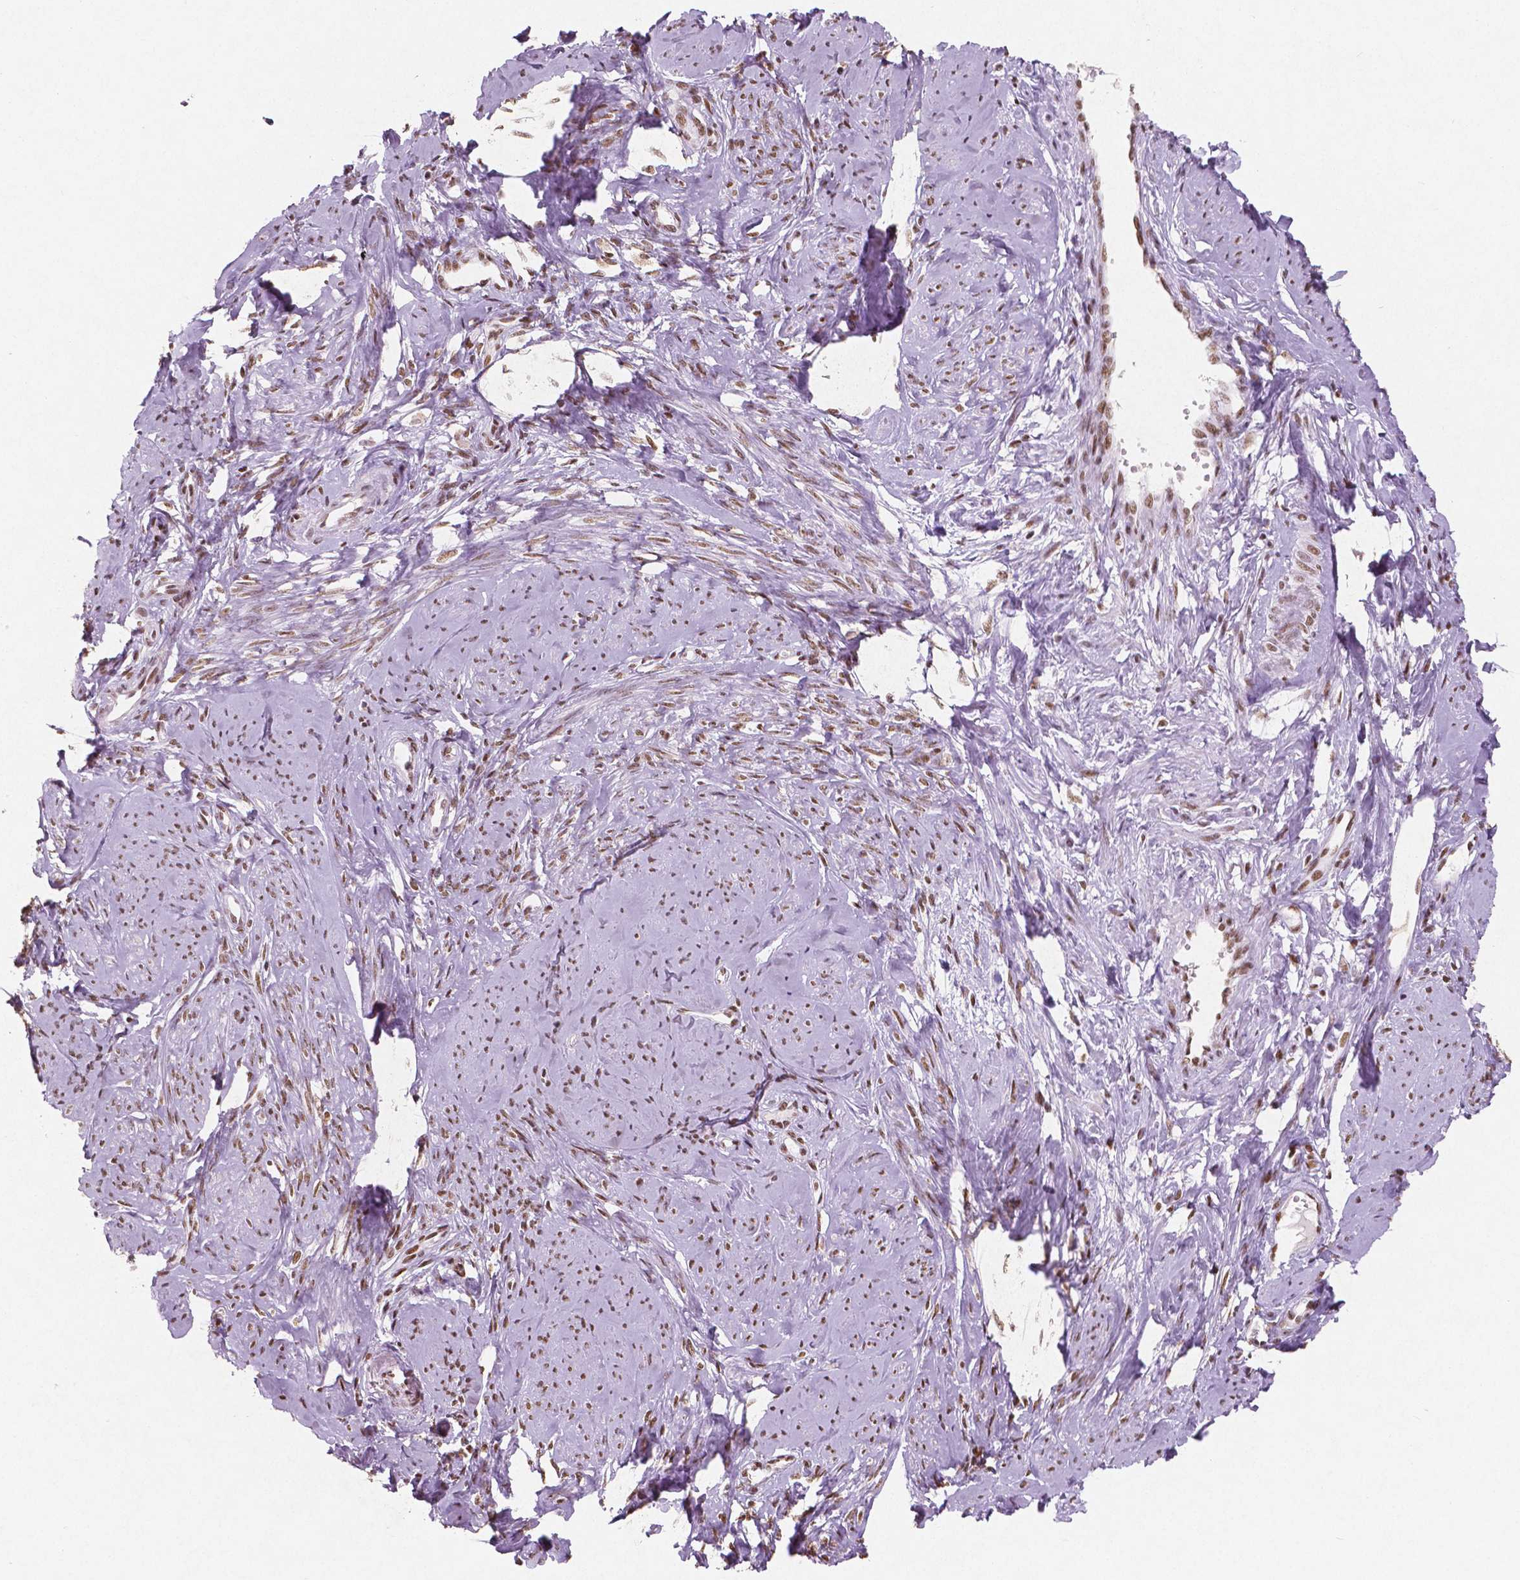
{"staining": {"intensity": "moderate", "quantity": ">75%", "location": "nuclear"}, "tissue": "smooth muscle", "cell_type": "Smooth muscle cells", "image_type": "normal", "snomed": [{"axis": "morphology", "description": "Normal tissue, NOS"}, {"axis": "topography", "description": "Smooth muscle"}], "caption": "Smooth muscle stained for a protein demonstrates moderate nuclear positivity in smooth muscle cells. (DAB IHC with brightfield microscopy, high magnification).", "gene": "BRD4", "patient": {"sex": "female", "age": 48}}